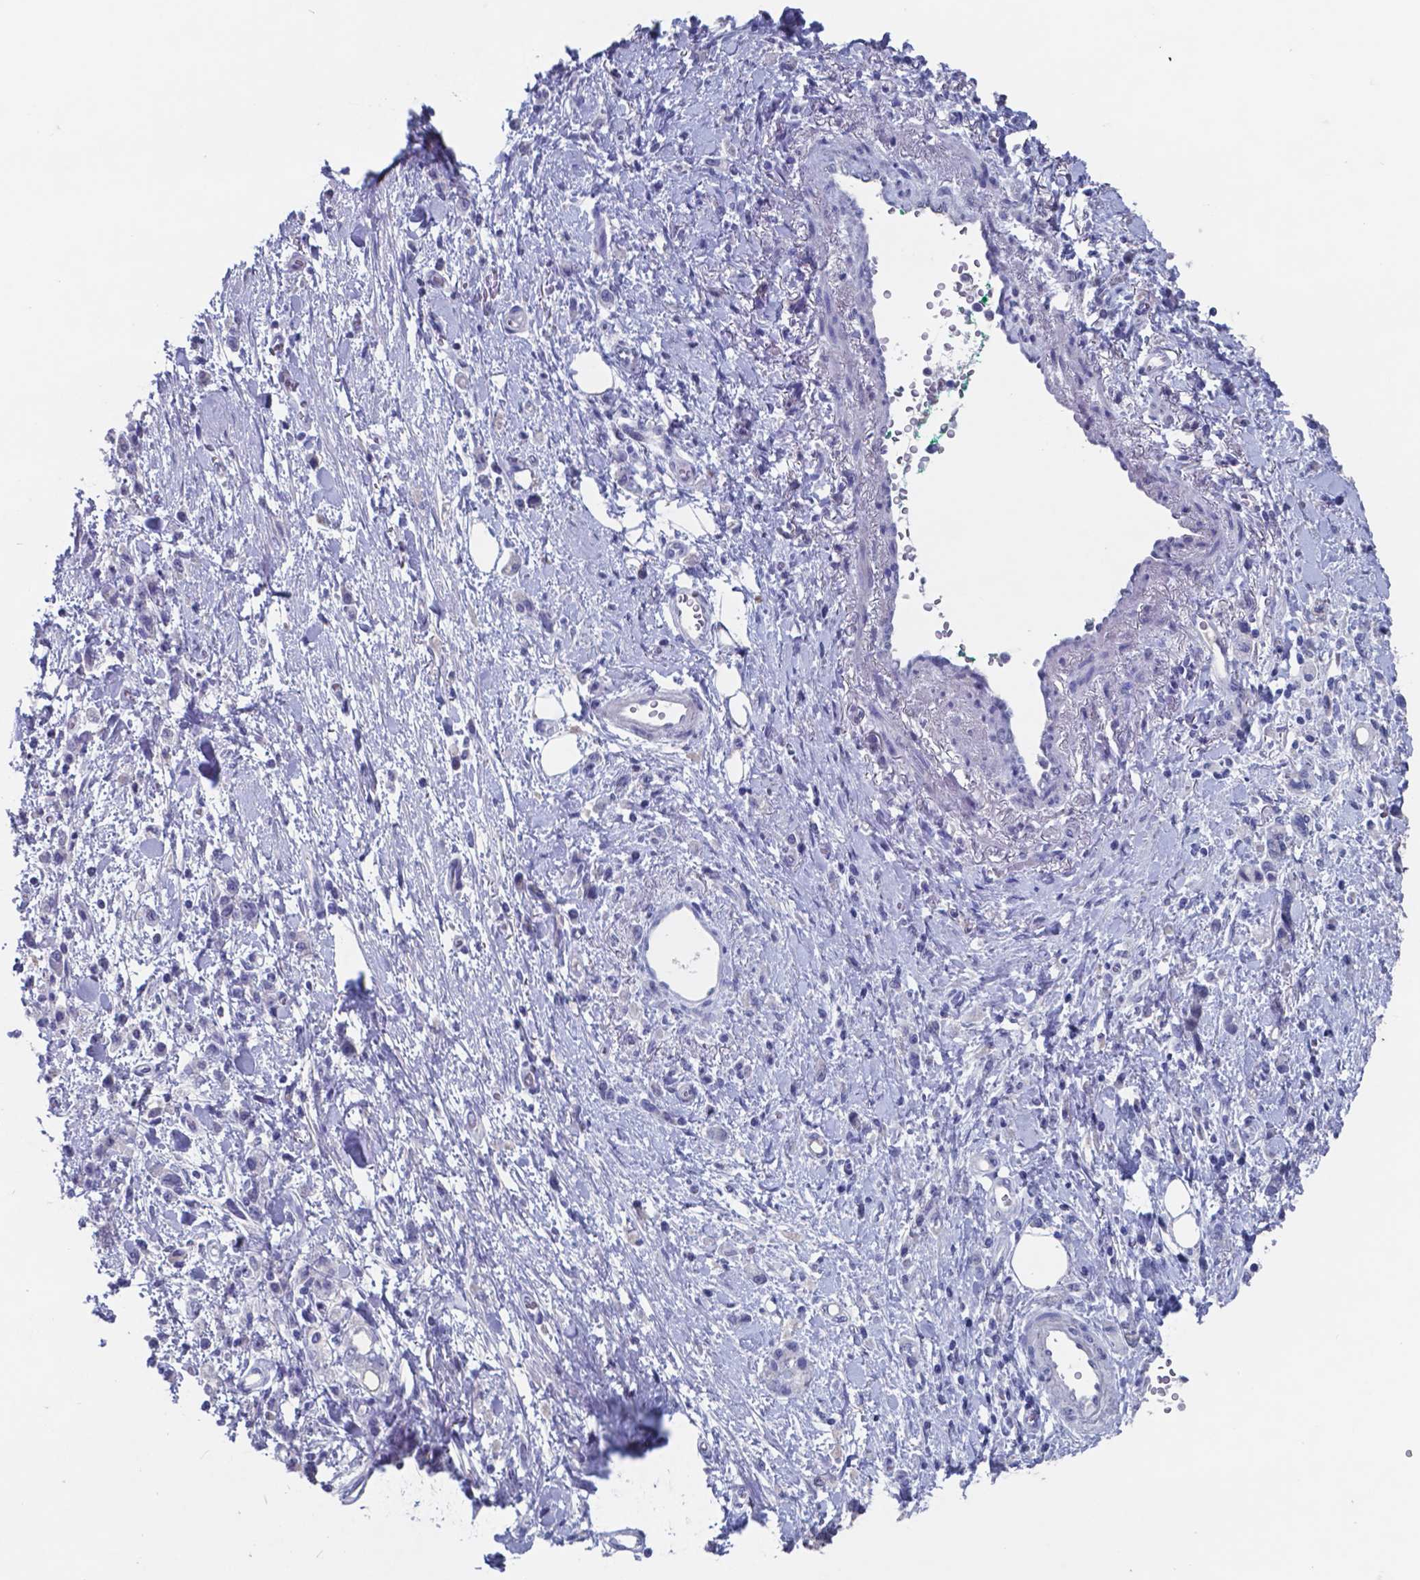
{"staining": {"intensity": "negative", "quantity": "none", "location": "none"}, "tissue": "stomach cancer", "cell_type": "Tumor cells", "image_type": "cancer", "snomed": [{"axis": "morphology", "description": "Adenocarcinoma, NOS"}, {"axis": "topography", "description": "Stomach"}], "caption": "Tumor cells are negative for brown protein staining in stomach cancer. (DAB (3,3'-diaminobenzidine) IHC, high magnification).", "gene": "TTR", "patient": {"sex": "male", "age": 77}}